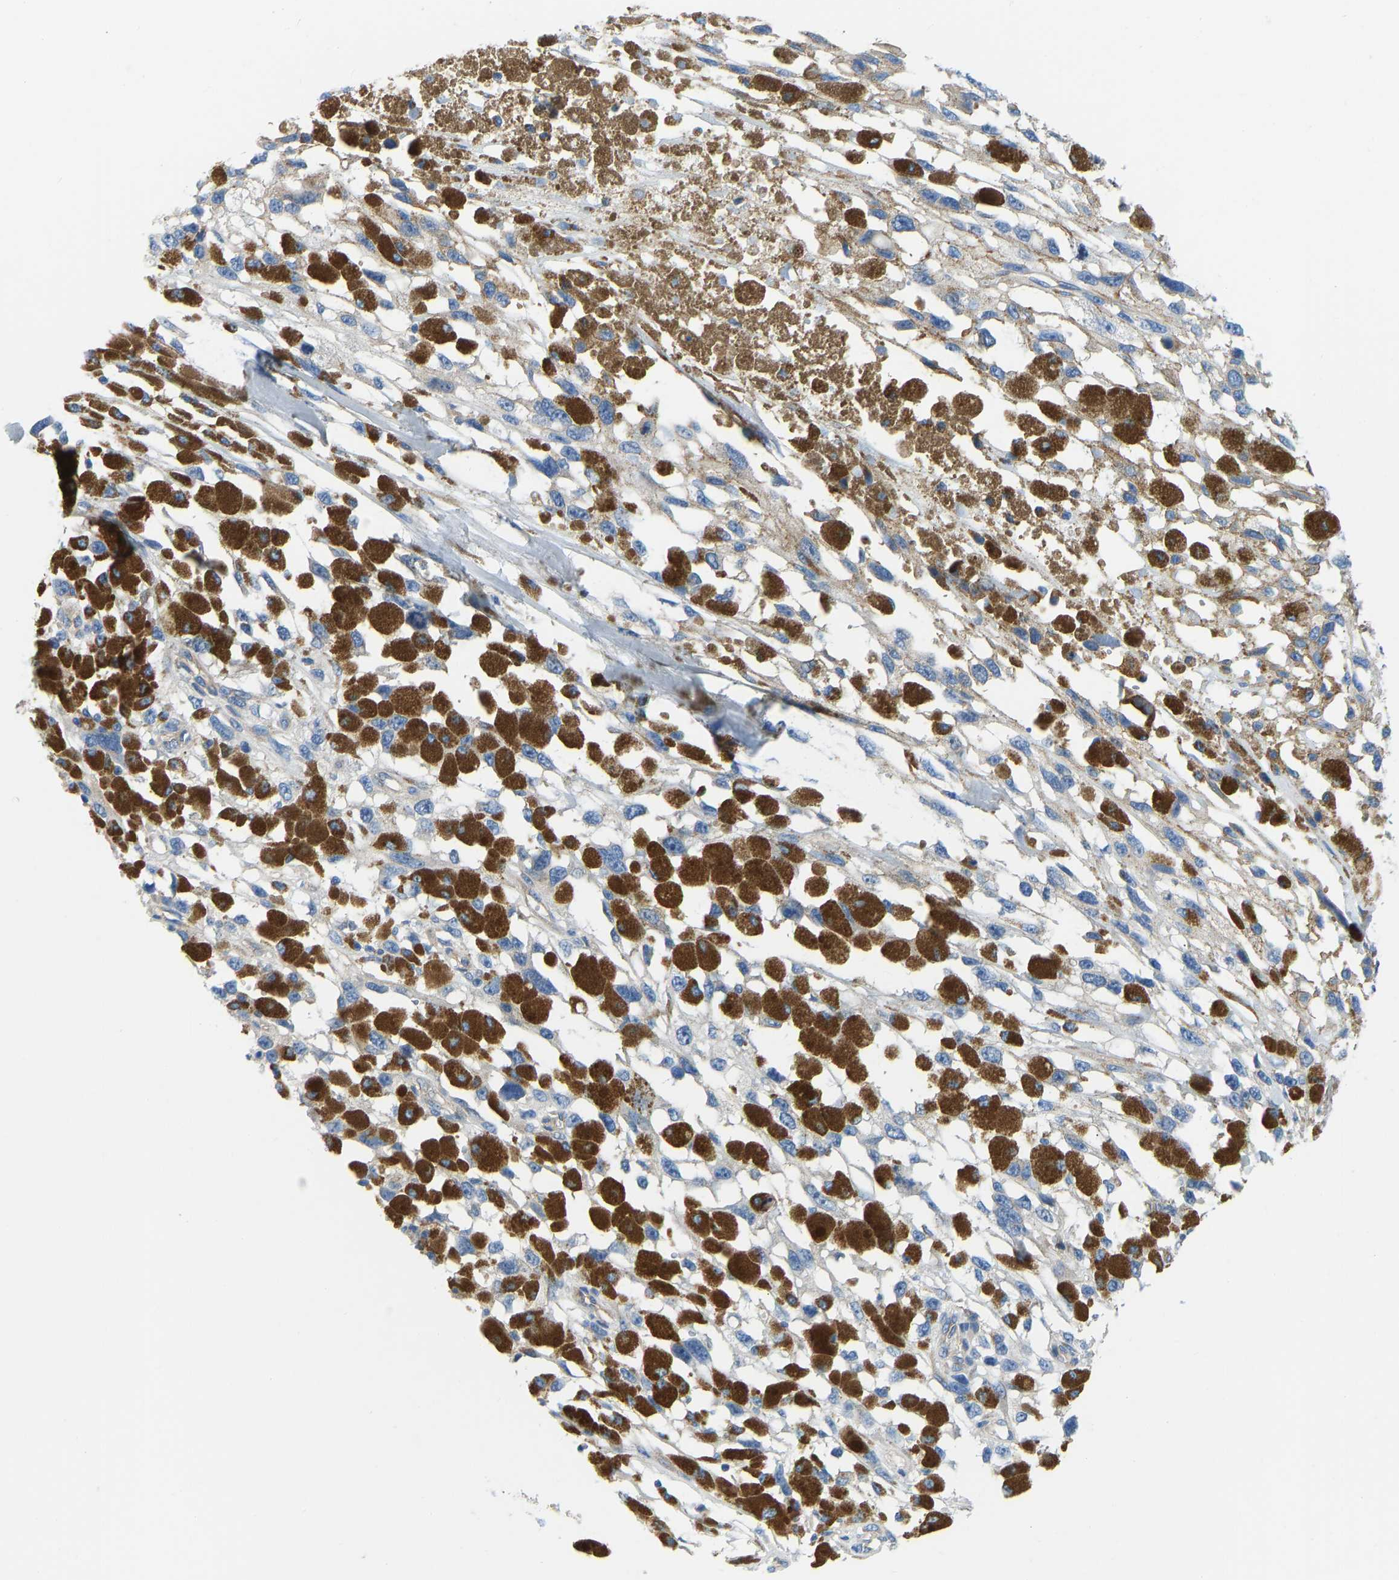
{"staining": {"intensity": "negative", "quantity": "none", "location": "none"}, "tissue": "melanoma", "cell_type": "Tumor cells", "image_type": "cancer", "snomed": [{"axis": "morphology", "description": "Malignant melanoma, Metastatic site"}, {"axis": "topography", "description": "Lymph node"}], "caption": "High magnification brightfield microscopy of melanoma stained with DAB (3,3'-diaminobenzidine) (brown) and counterstained with hematoxylin (blue): tumor cells show no significant staining. (Stains: DAB (3,3'-diaminobenzidine) IHC with hematoxylin counter stain, Microscopy: brightfield microscopy at high magnification).", "gene": "CHAD", "patient": {"sex": "male", "age": 59}}